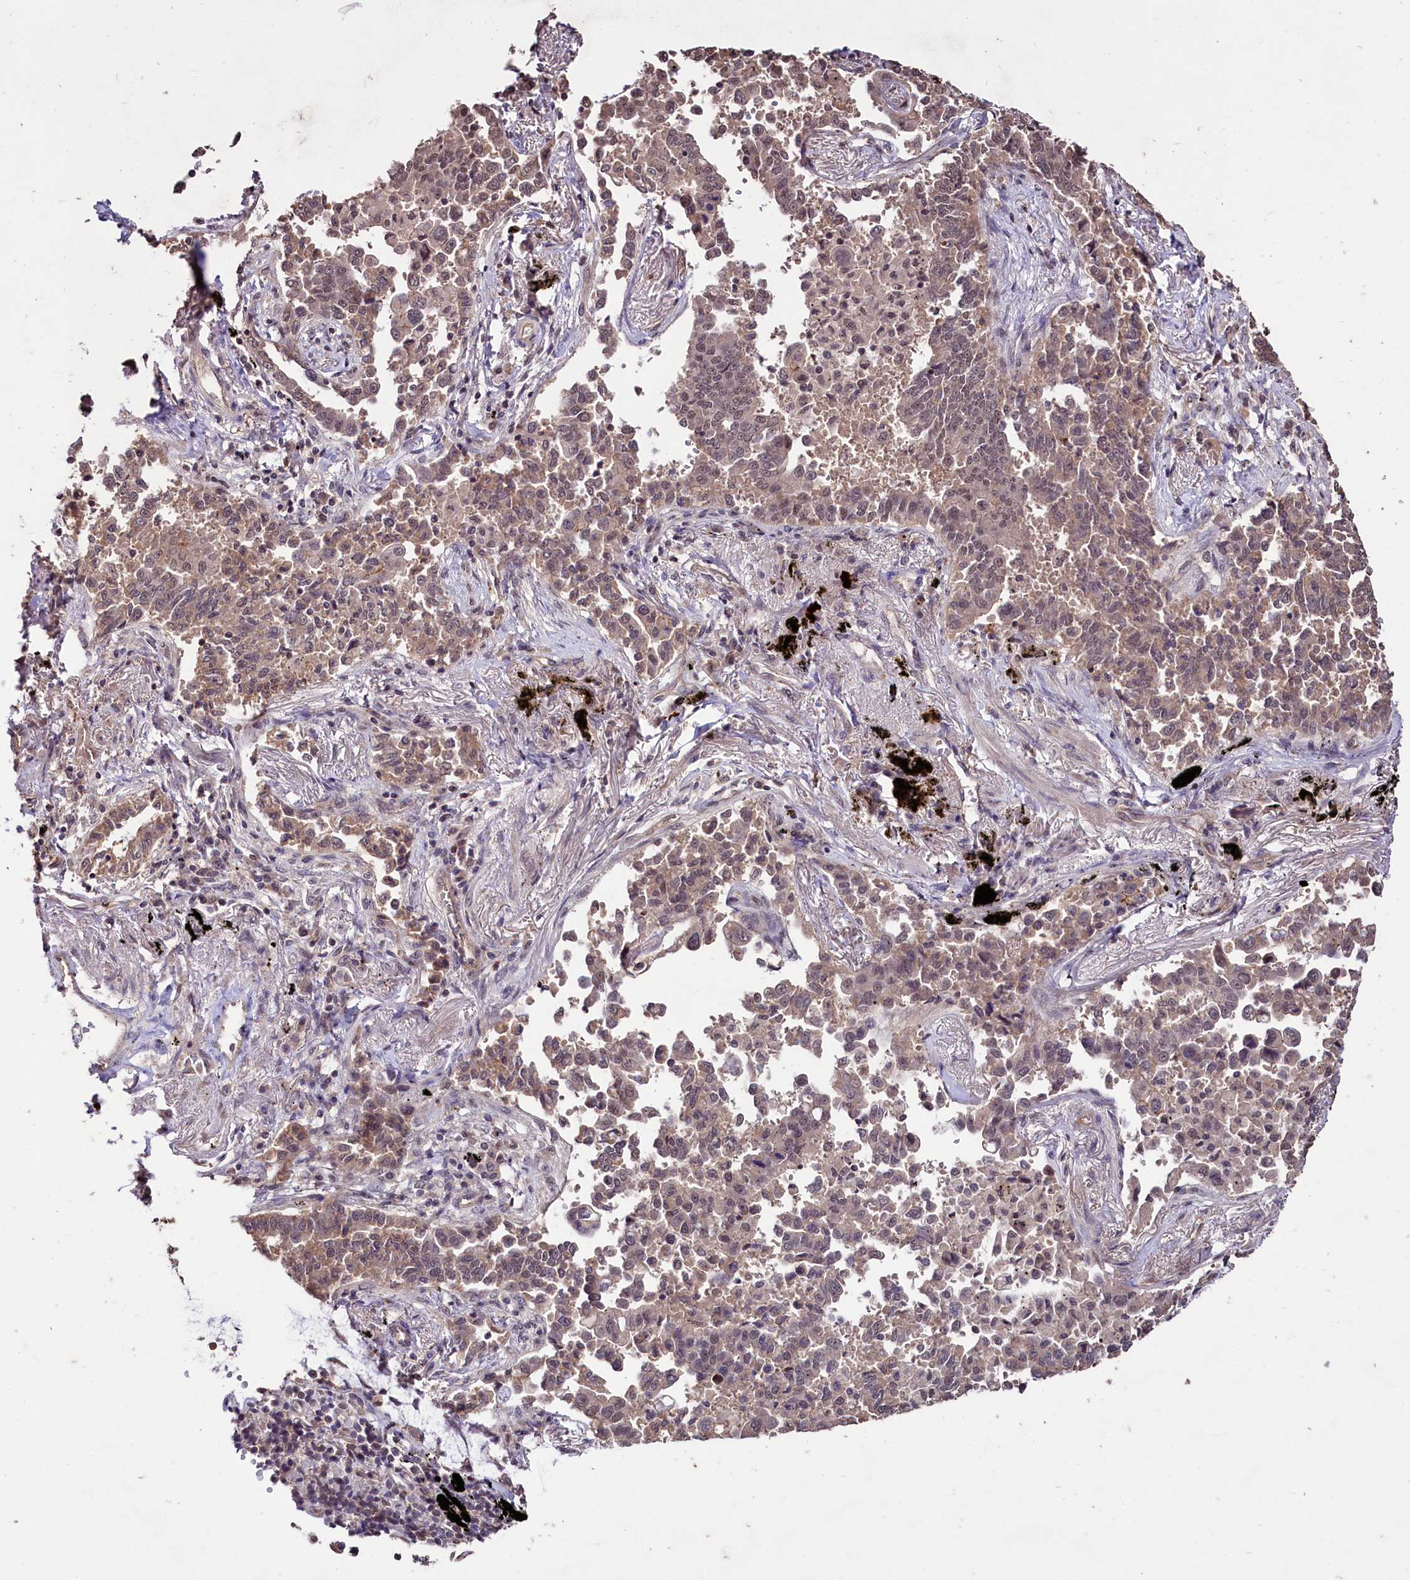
{"staining": {"intensity": "weak", "quantity": ">75%", "location": "cytoplasmic/membranous,nuclear"}, "tissue": "lung cancer", "cell_type": "Tumor cells", "image_type": "cancer", "snomed": [{"axis": "morphology", "description": "Adenocarcinoma, NOS"}, {"axis": "topography", "description": "Lung"}], "caption": "The histopathology image demonstrates a brown stain indicating the presence of a protein in the cytoplasmic/membranous and nuclear of tumor cells in lung cancer.", "gene": "KLRB1", "patient": {"sex": "male", "age": 67}}